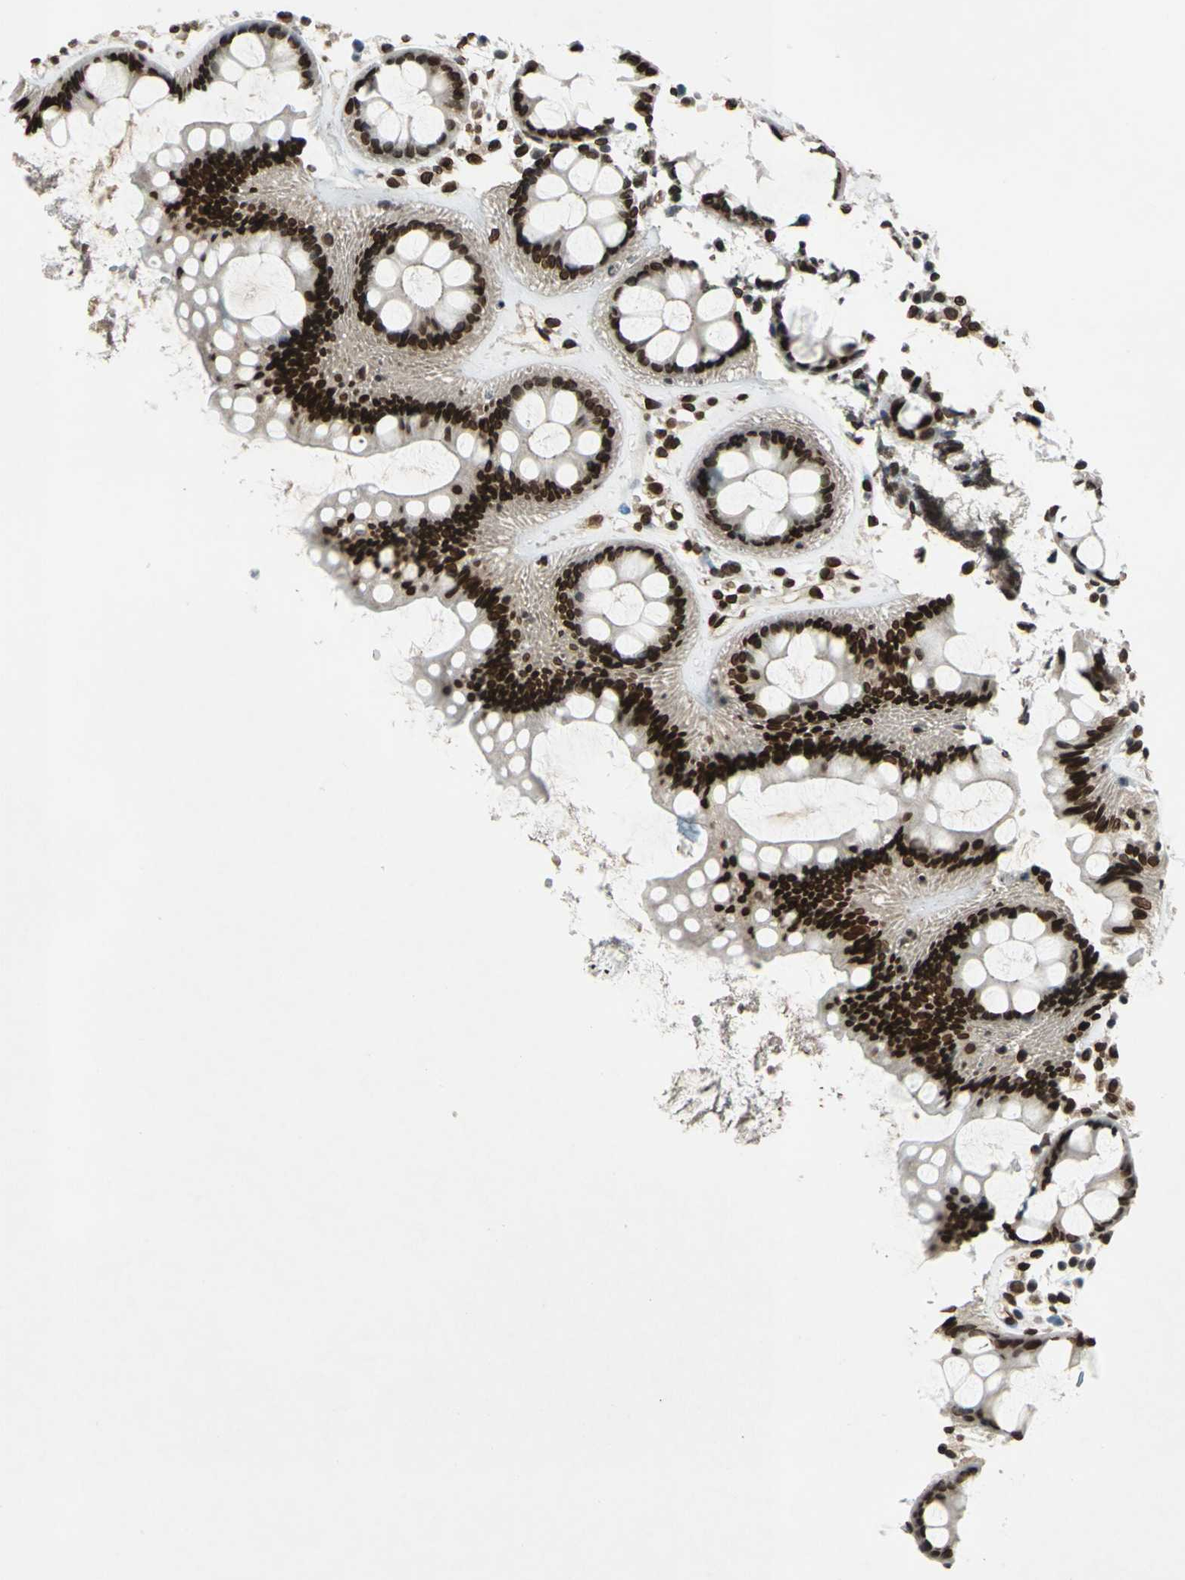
{"staining": {"intensity": "strong", "quantity": ">75%", "location": "cytoplasmic/membranous,nuclear"}, "tissue": "rectum", "cell_type": "Glandular cells", "image_type": "normal", "snomed": [{"axis": "morphology", "description": "Normal tissue, NOS"}, {"axis": "topography", "description": "Rectum"}], "caption": "An IHC histopathology image of unremarkable tissue is shown. Protein staining in brown highlights strong cytoplasmic/membranous,nuclear positivity in rectum within glandular cells.", "gene": "ISY1", "patient": {"sex": "female", "age": 66}}